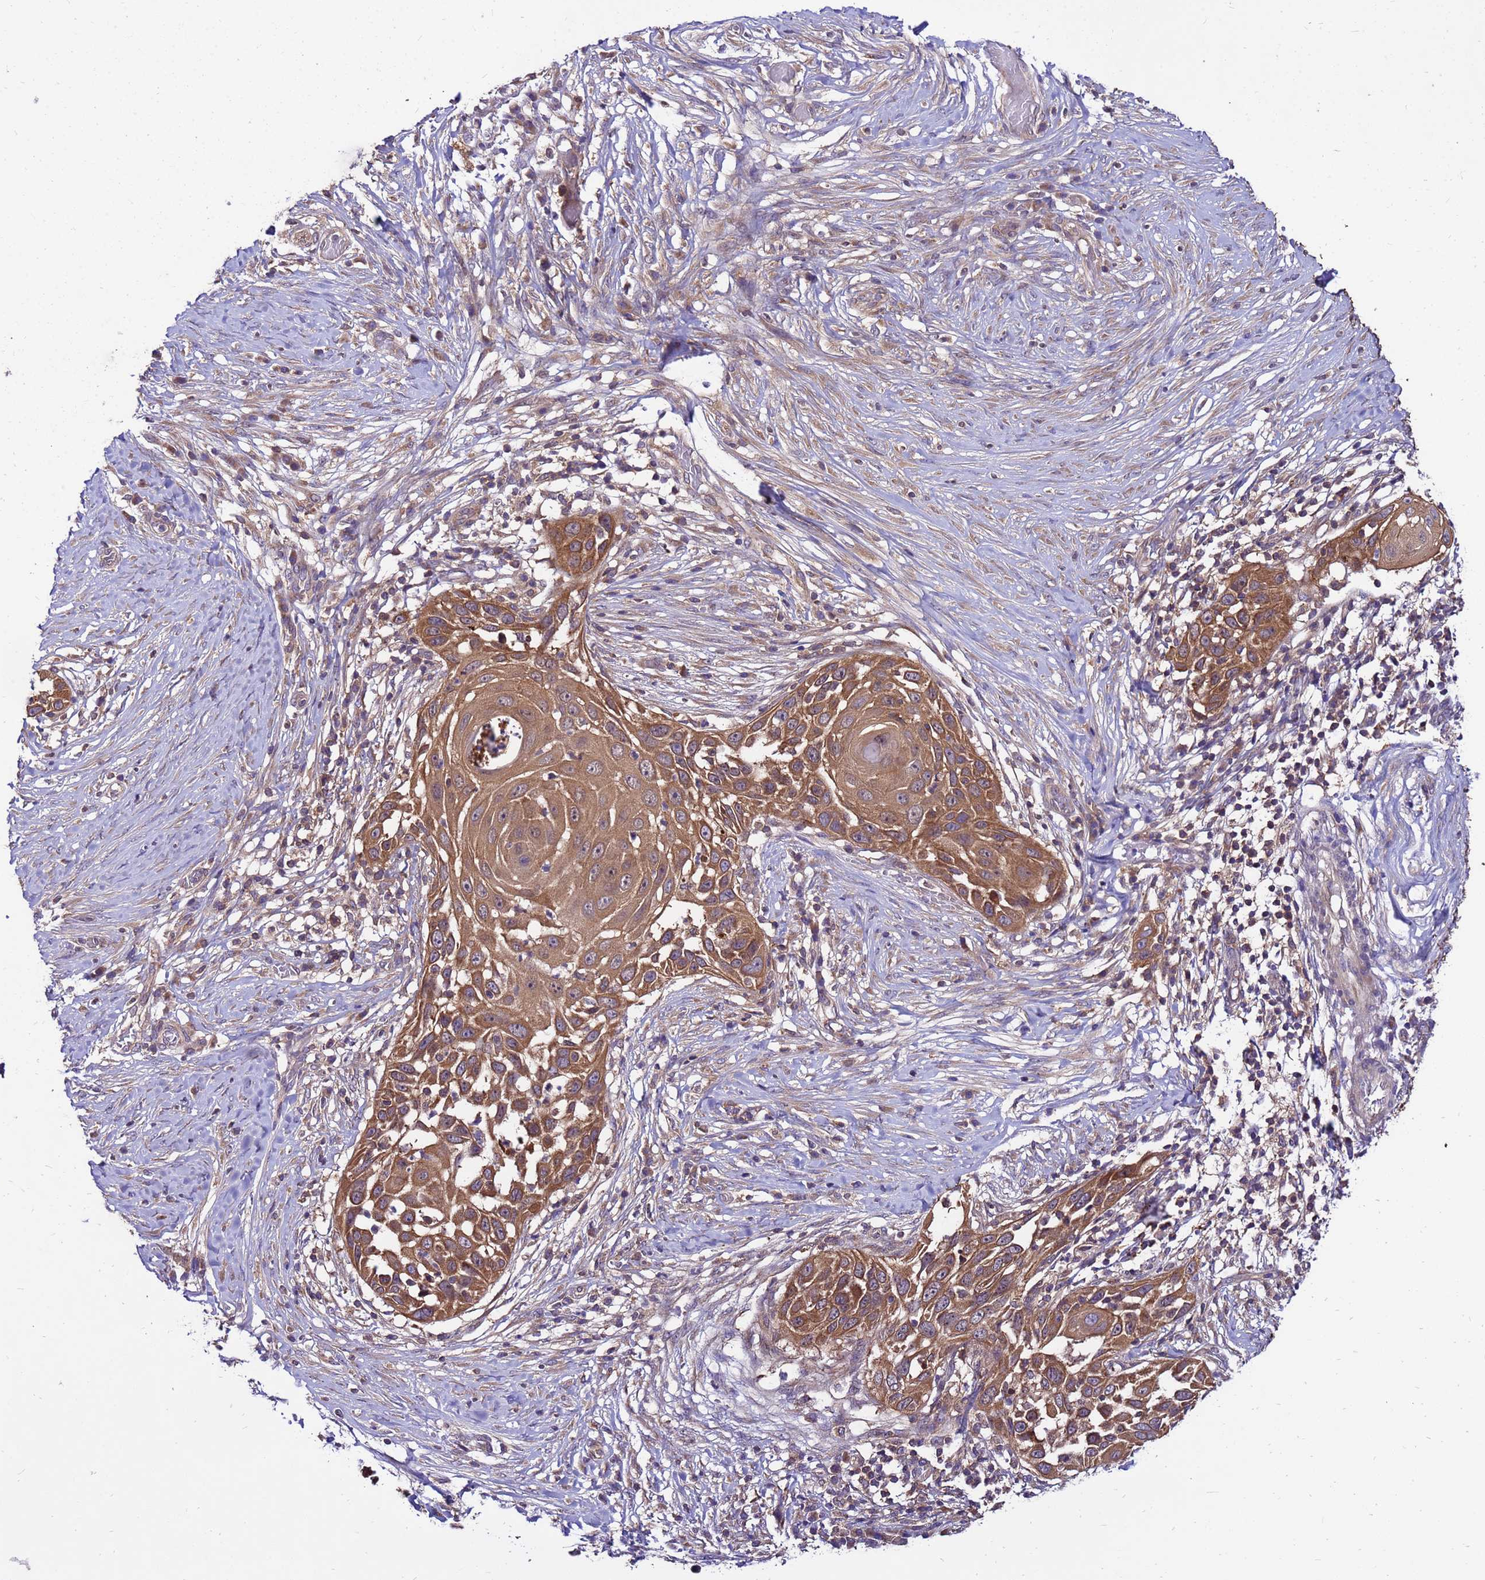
{"staining": {"intensity": "moderate", "quantity": ">75%", "location": "cytoplasmic/membranous"}, "tissue": "skin cancer", "cell_type": "Tumor cells", "image_type": "cancer", "snomed": [{"axis": "morphology", "description": "Squamous cell carcinoma, NOS"}, {"axis": "topography", "description": "Skin"}], "caption": "Skin cancer stained for a protein (brown) demonstrates moderate cytoplasmic/membranous positive positivity in about >75% of tumor cells.", "gene": "GET3", "patient": {"sex": "female", "age": 44}}